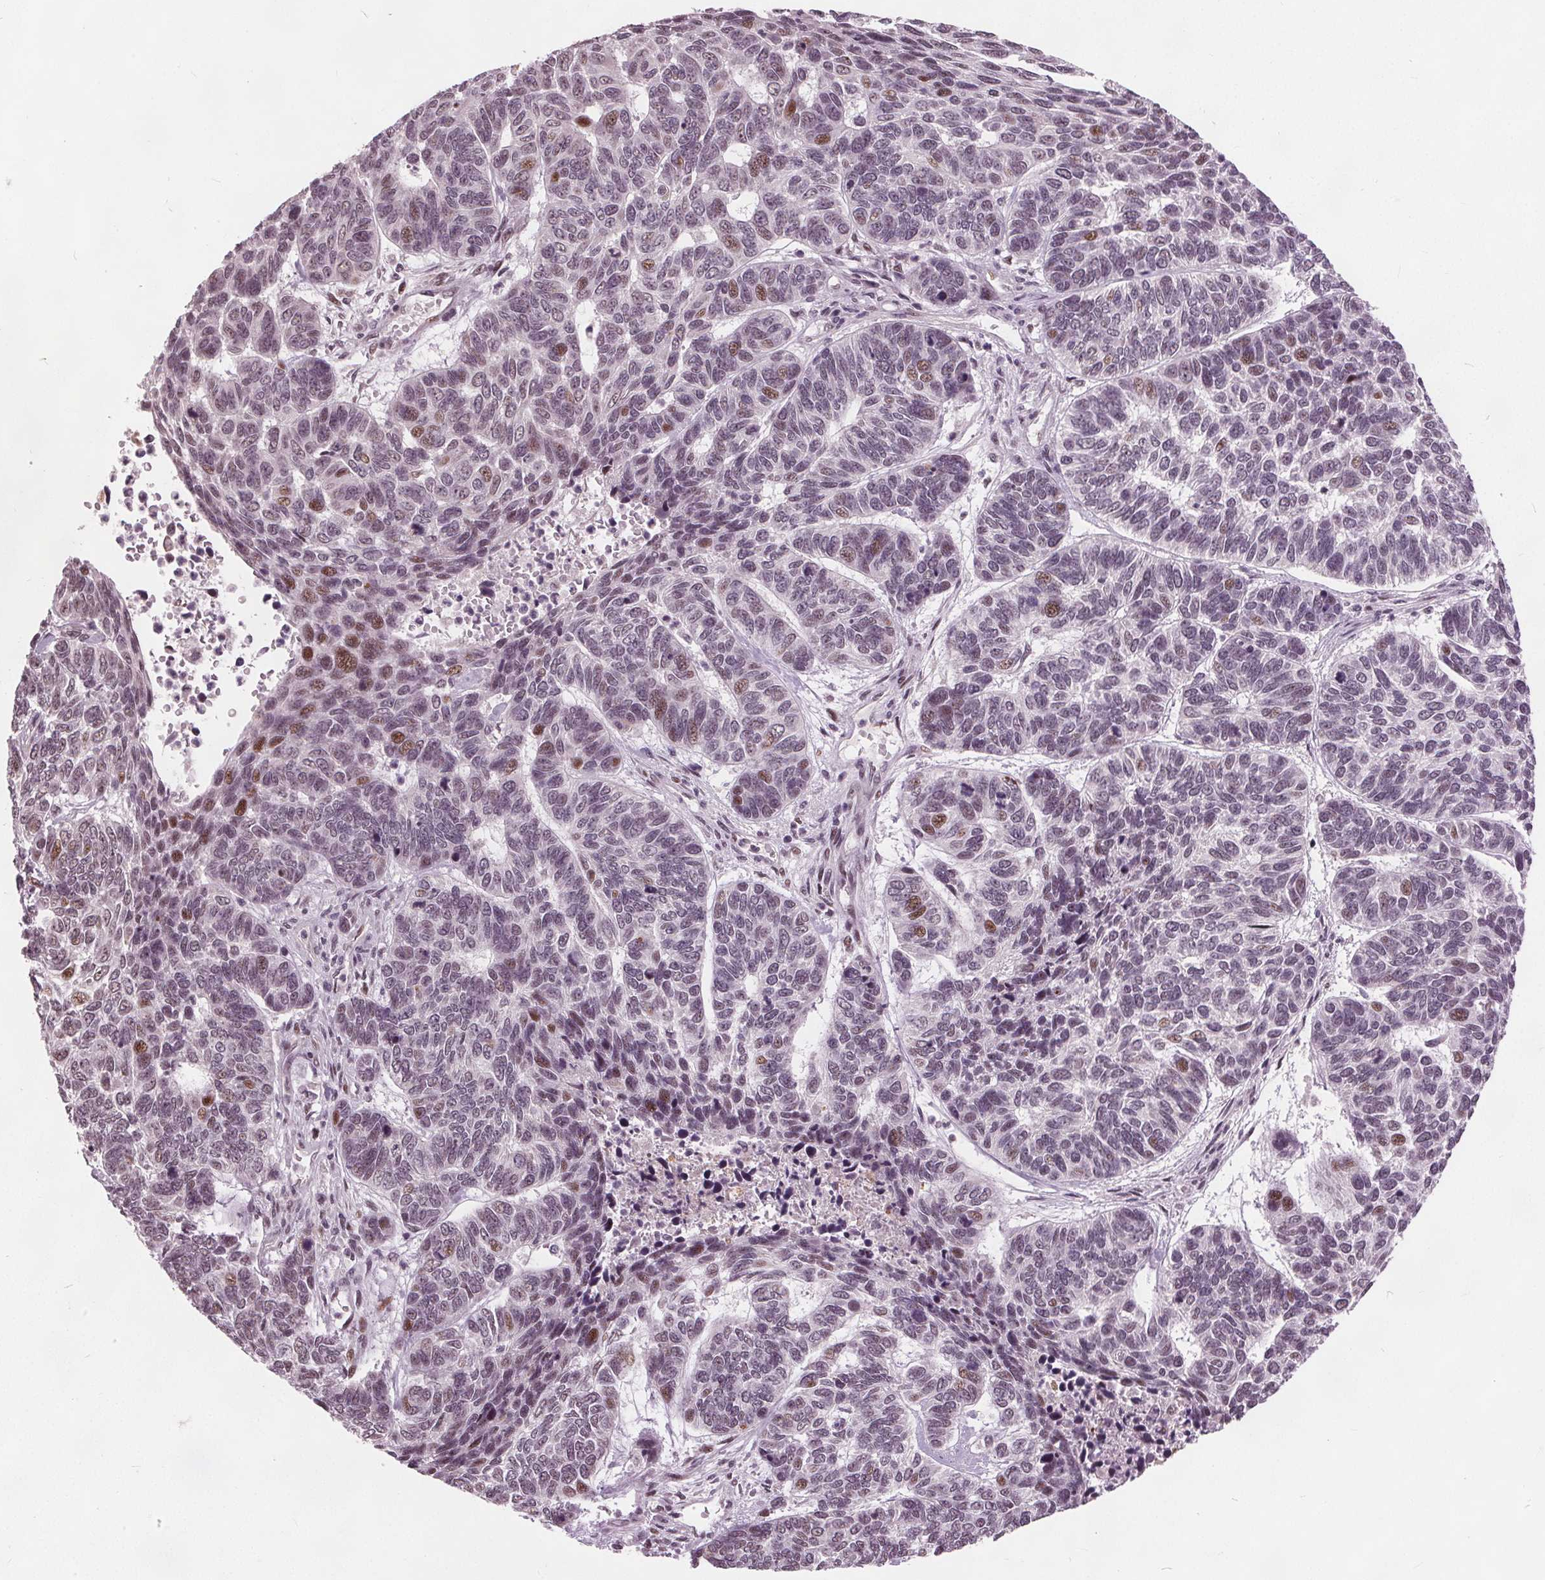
{"staining": {"intensity": "moderate", "quantity": "<25%", "location": "nuclear"}, "tissue": "skin cancer", "cell_type": "Tumor cells", "image_type": "cancer", "snomed": [{"axis": "morphology", "description": "Basal cell carcinoma"}, {"axis": "topography", "description": "Skin"}], "caption": "Tumor cells show moderate nuclear staining in about <25% of cells in skin cancer.", "gene": "TTC34", "patient": {"sex": "female", "age": 65}}